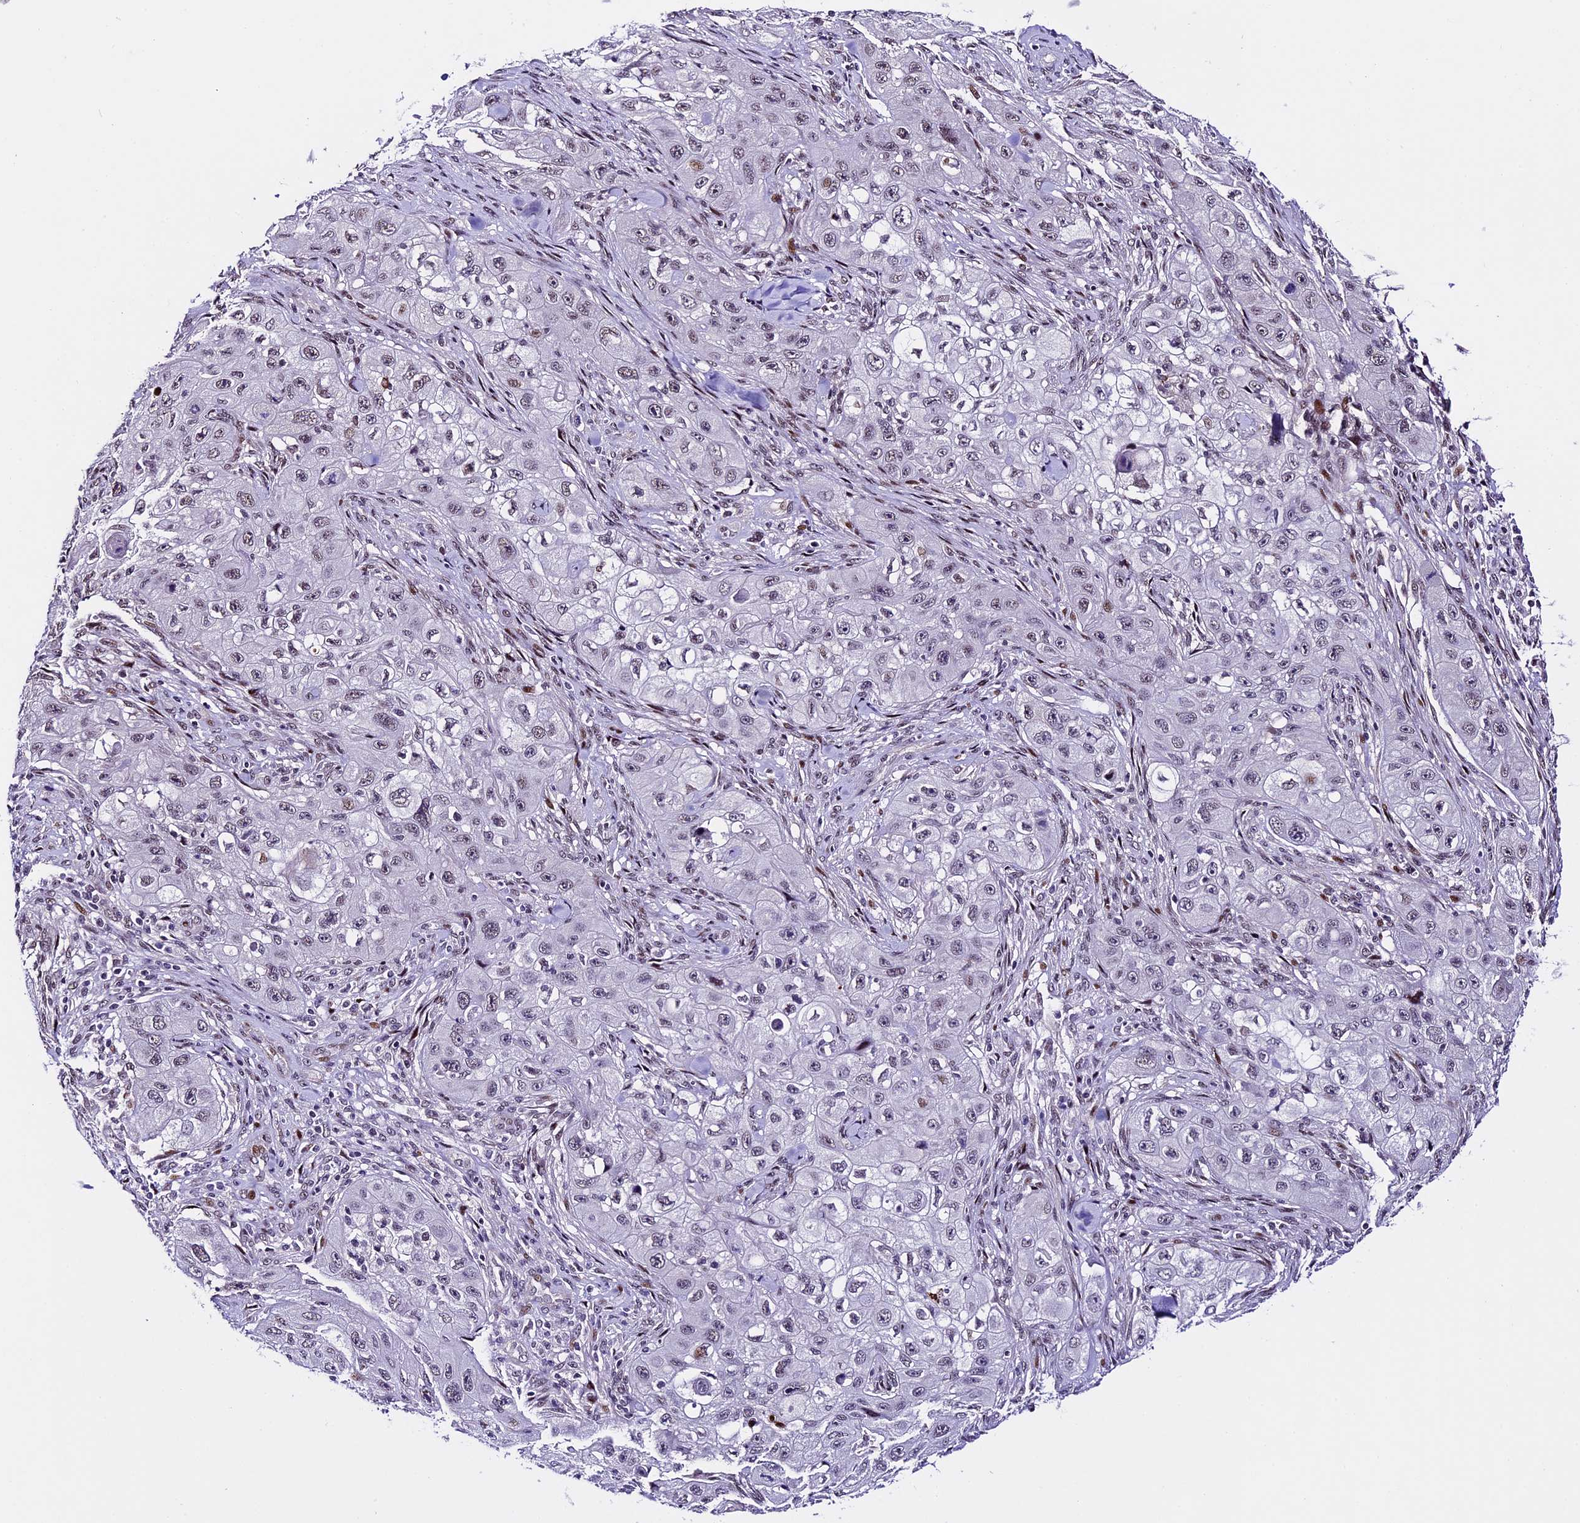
{"staining": {"intensity": "weak", "quantity": "25%-75%", "location": "nuclear"}, "tissue": "skin cancer", "cell_type": "Tumor cells", "image_type": "cancer", "snomed": [{"axis": "morphology", "description": "Squamous cell carcinoma, NOS"}, {"axis": "topography", "description": "Skin"}, {"axis": "topography", "description": "Subcutis"}], "caption": "Immunohistochemical staining of human skin squamous cell carcinoma shows low levels of weak nuclear expression in approximately 25%-75% of tumor cells.", "gene": "TCP11L2", "patient": {"sex": "male", "age": 73}}